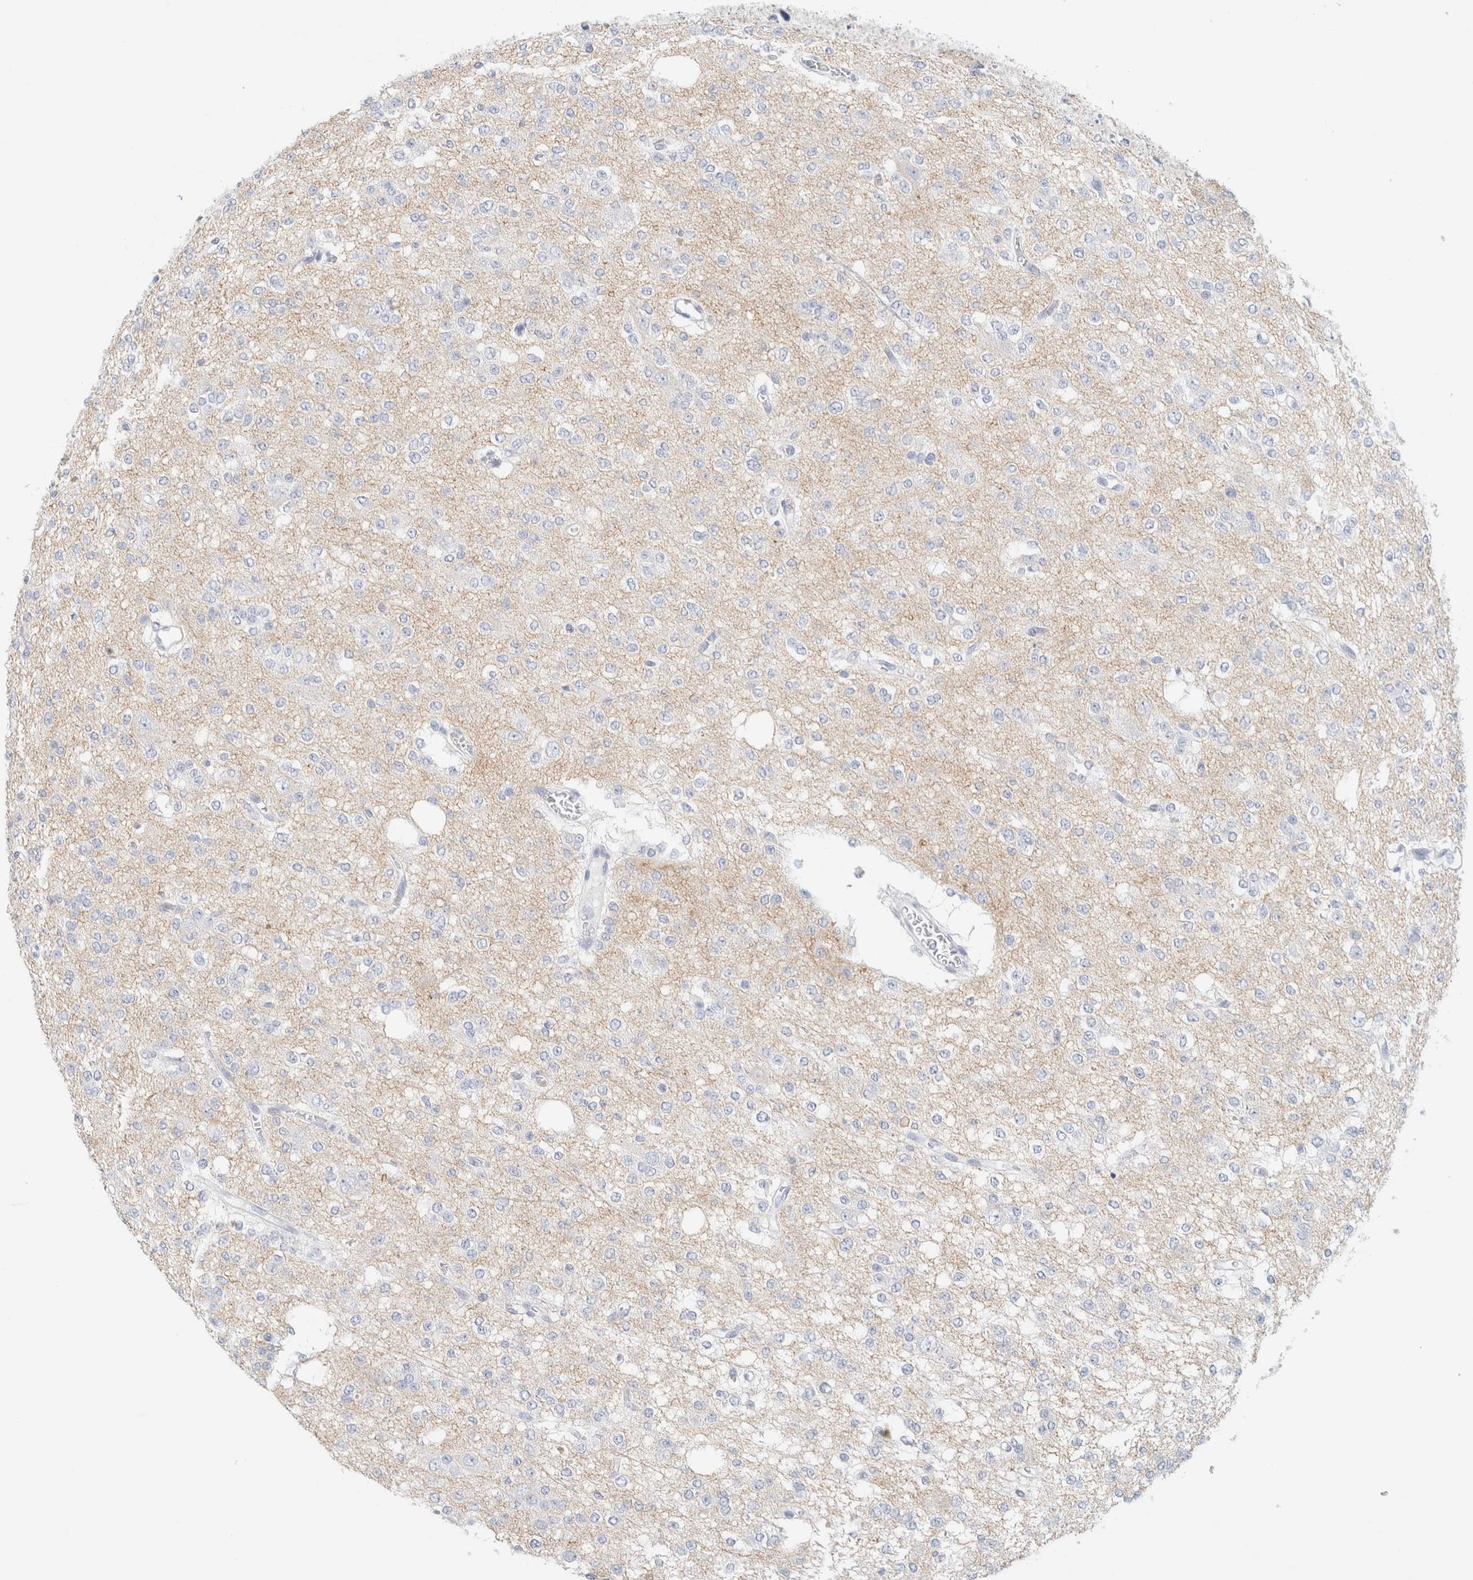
{"staining": {"intensity": "negative", "quantity": "none", "location": "none"}, "tissue": "glioma", "cell_type": "Tumor cells", "image_type": "cancer", "snomed": [{"axis": "morphology", "description": "Glioma, malignant, Low grade"}, {"axis": "topography", "description": "Brain"}], "caption": "A high-resolution histopathology image shows immunohistochemistry staining of glioma, which displays no significant staining in tumor cells.", "gene": "HEXD", "patient": {"sex": "male", "age": 38}}